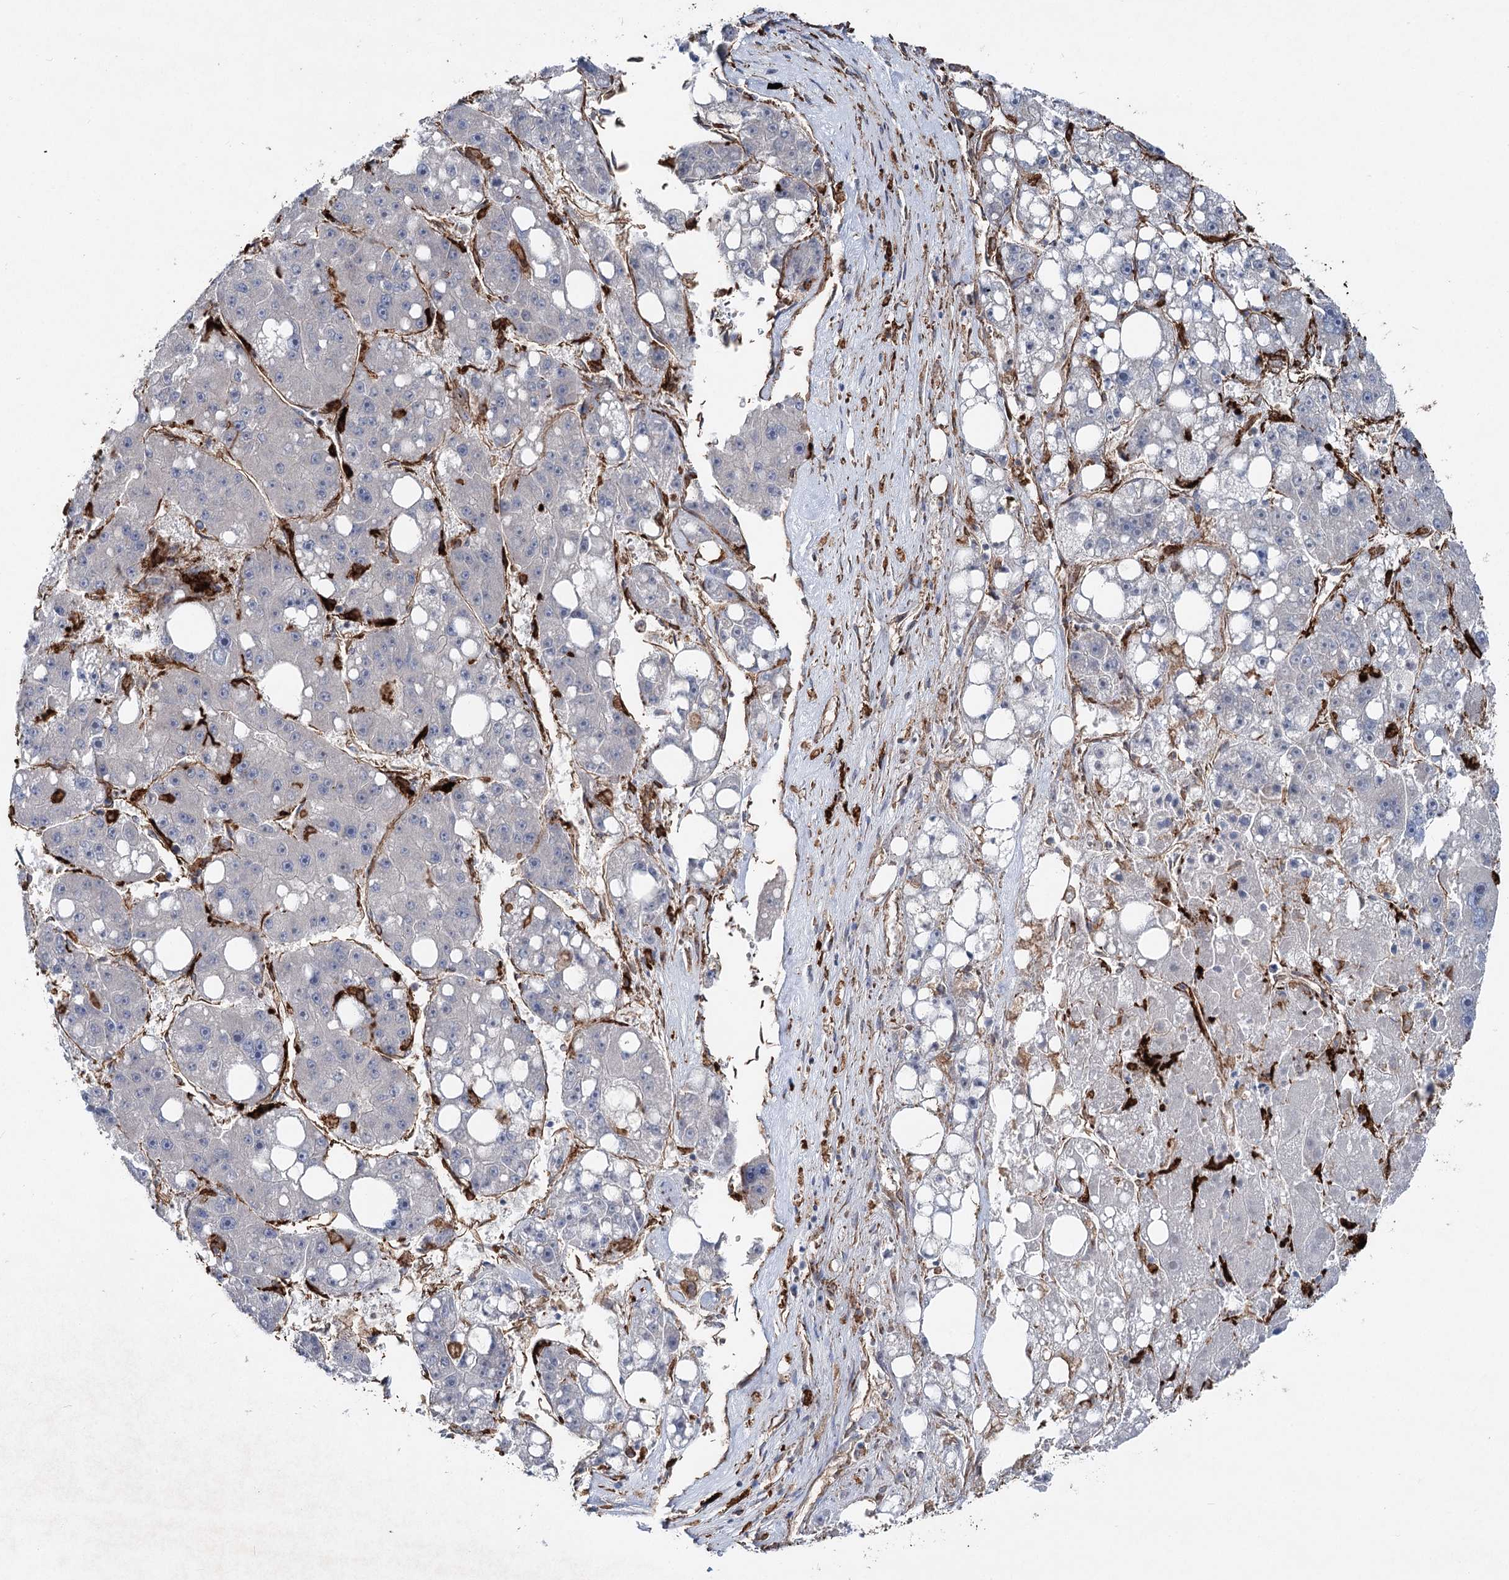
{"staining": {"intensity": "negative", "quantity": "none", "location": "none"}, "tissue": "liver cancer", "cell_type": "Tumor cells", "image_type": "cancer", "snomed": [{"axis": "morphology", "description": "Carcinoma, Hepatocellular, NOS"}, {"axis": "topography", "description": "Liver"}], "caption": "The histopathology image shows no significant expression in tumor cells of liver cancer.", "gene": "CLEC4M", "patient": {"sex": "female", "age": 61}}